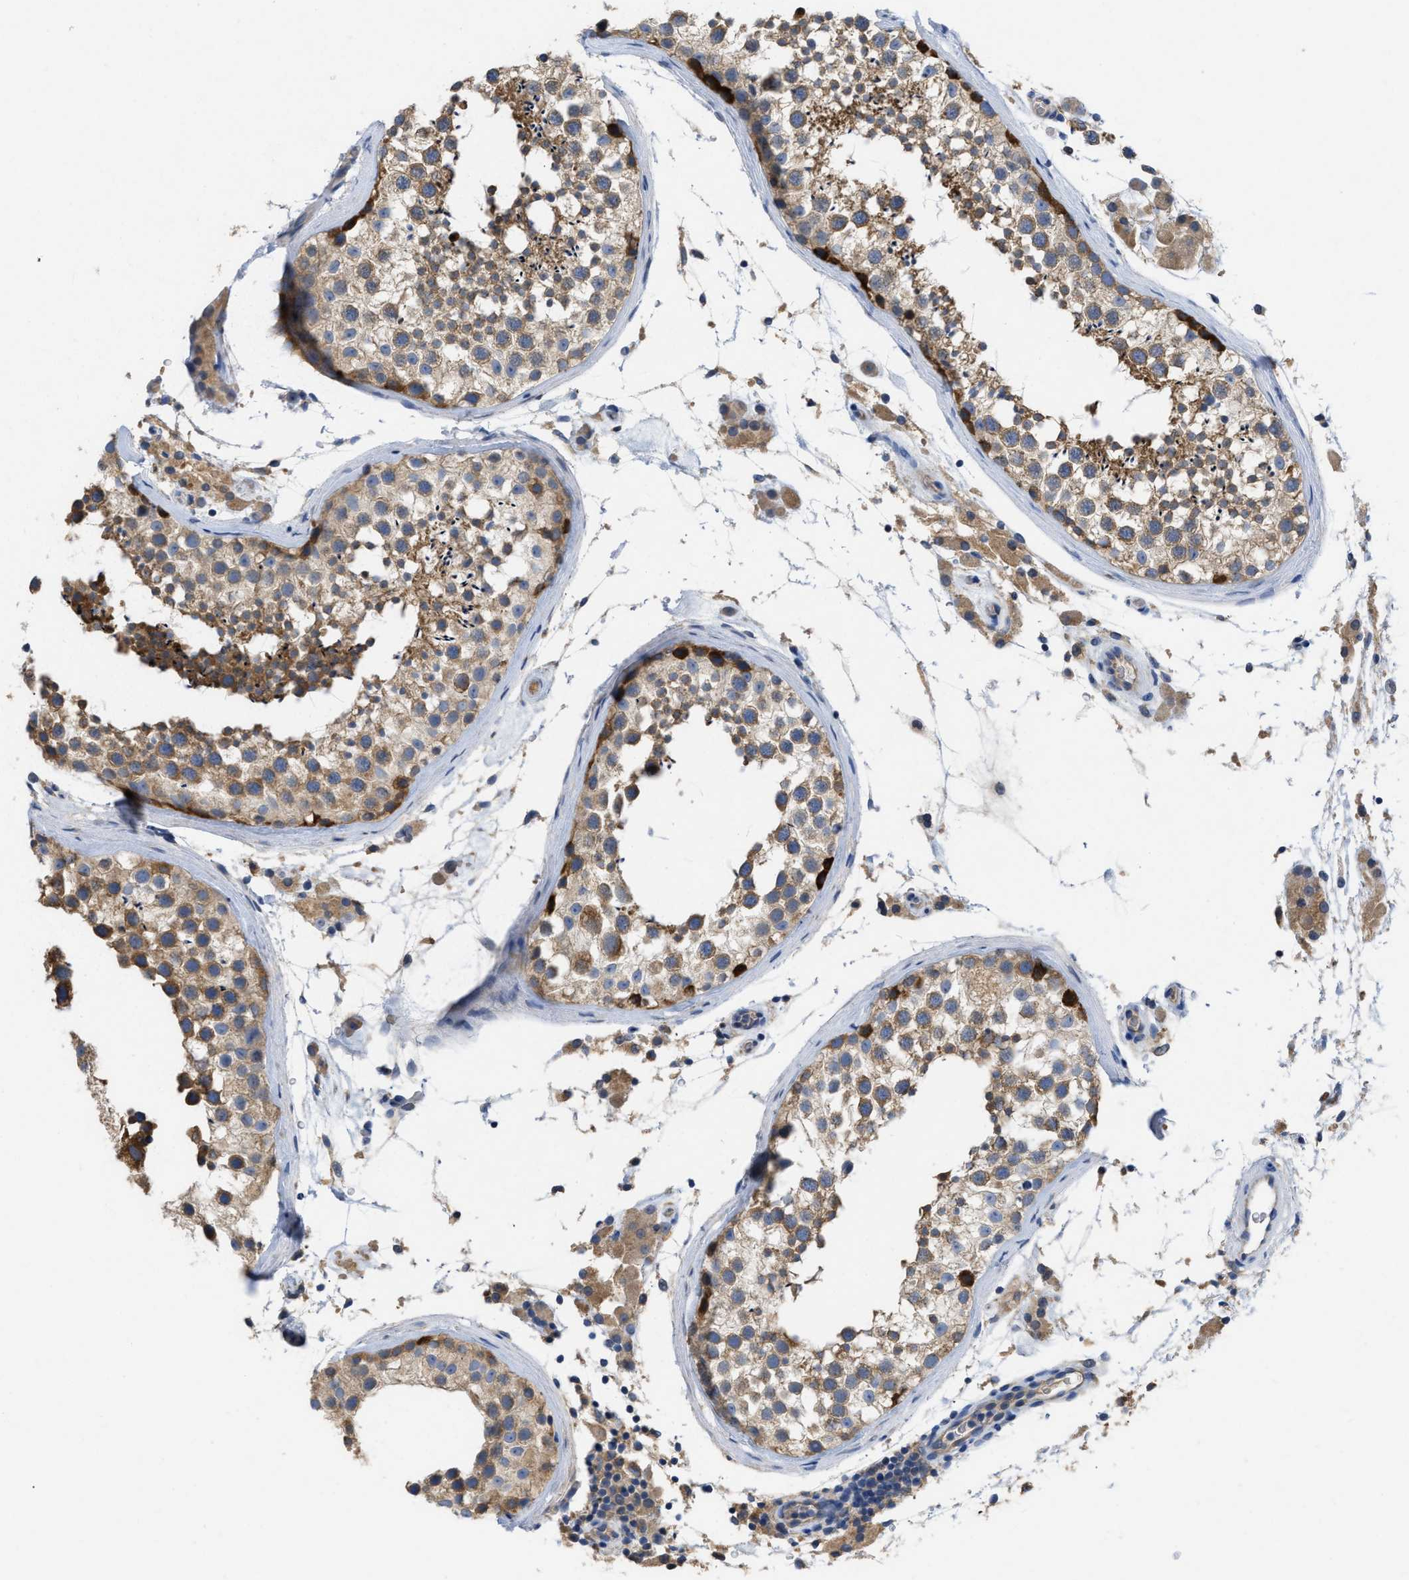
{"staining": {"intensity": "strong", "quantity": "25%-75%", "location": "cytoplasmic/membranous"}, "tissue": "testis", "cell_type": "Cells in seminiferous ducts", "image_type": "normal", "snomed": [{"axis": "morphology", "description": "Normal tissue, NOS"}, {"axis": "topography", "description": "Testis"}], "caption": "Immunohistochemical staining of normal human testis reveals 25%-75% levels of strong cytoplasmic/membranous protein expression in about 25%-75% of cells in seminiferous ducts.", "gene": "TMEM131", "patient": {"sex": "male", "age": 46}}